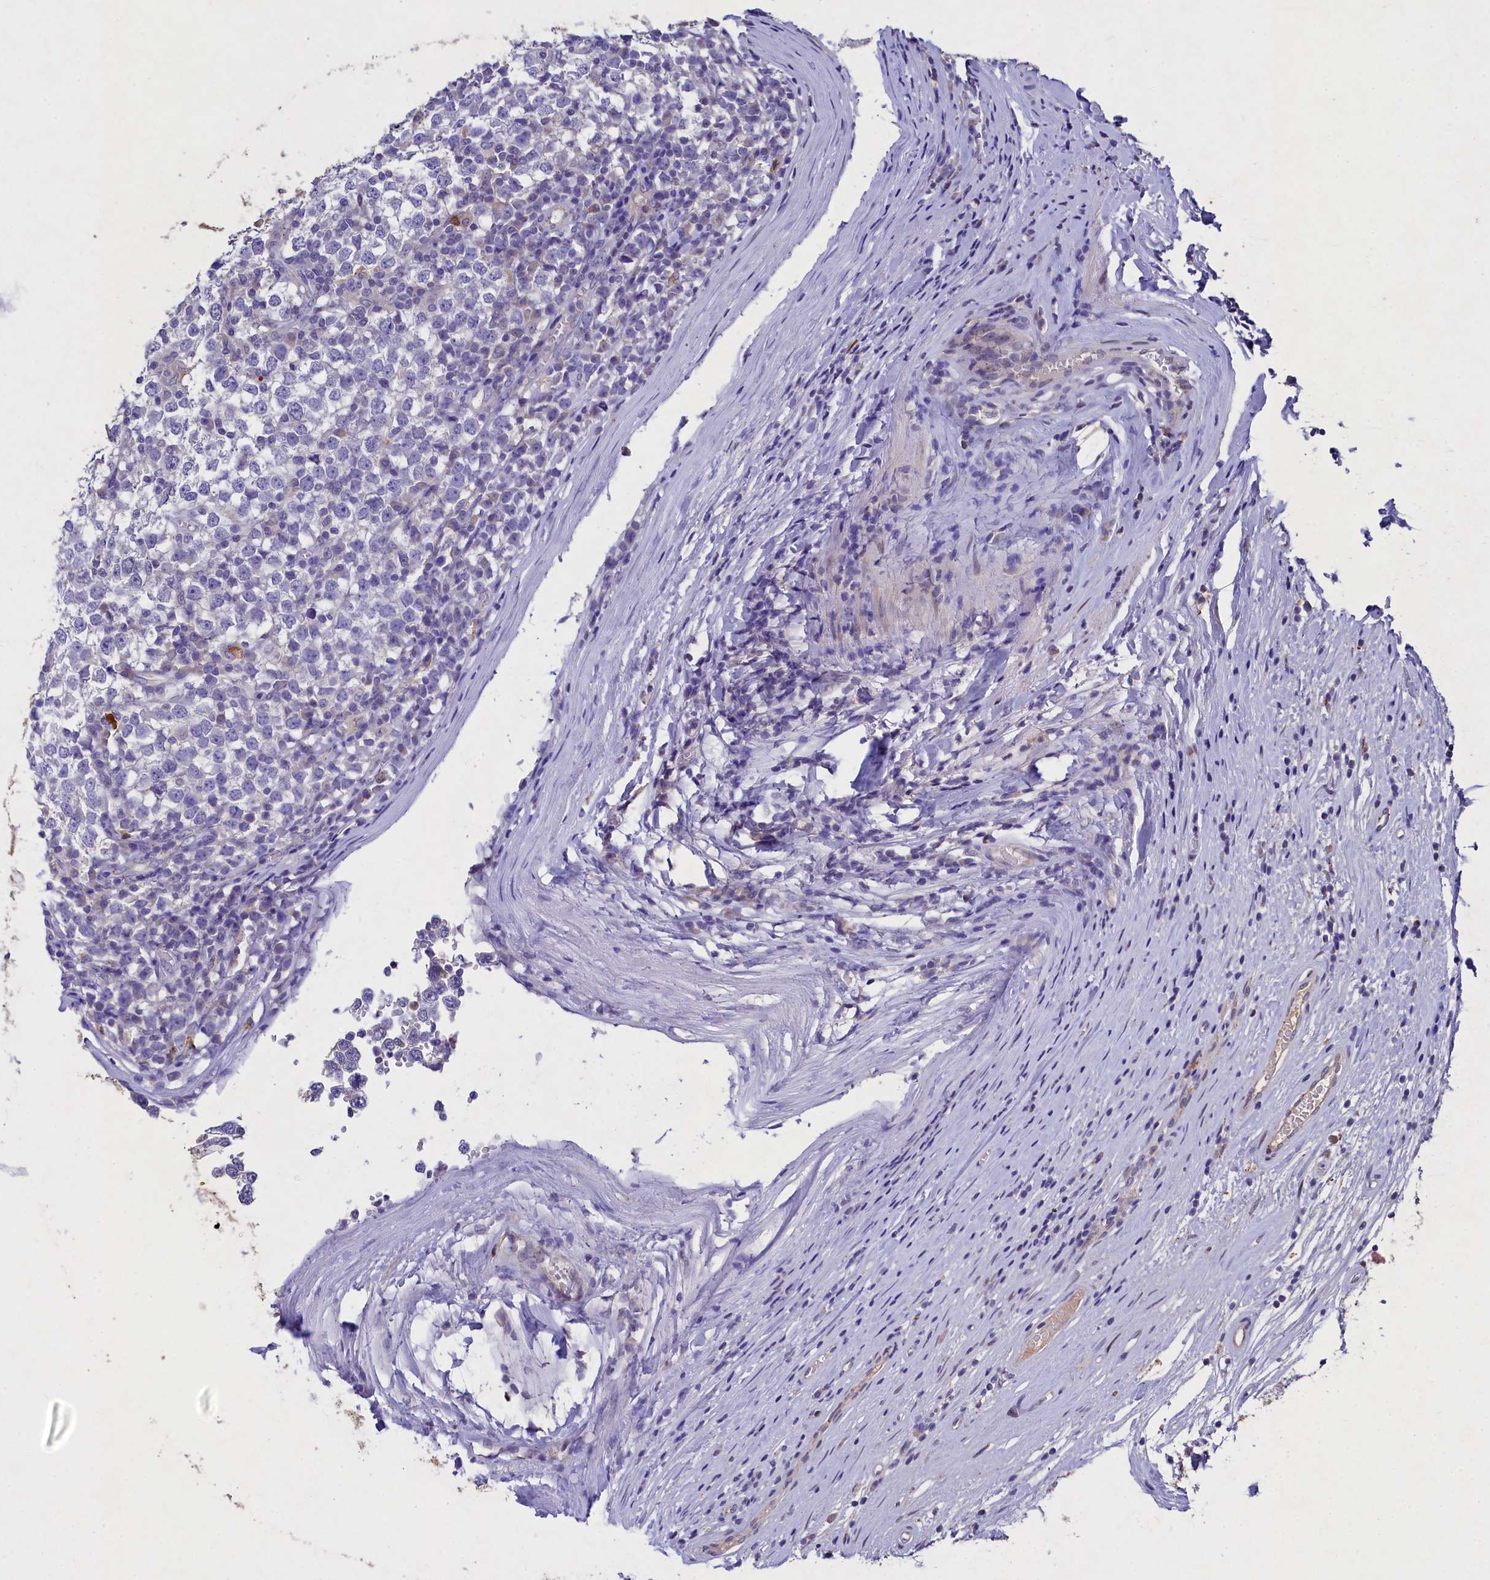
{"staining": {"intensity": "negative", "quantity": "none", "location": "none"}, "tissue": "testis cancer", "cell_type": "Tumor cells", "image_type": "cancer", "snomed": [{"axis": "morphology", "description": "Seminoma, NOS"}, {"axis": "topography", "description": "Testis"}], "caption": "Immunohistochemistry photomicrograph of neoplastic tissue: testis cancer (seminoma) stained with DAB (3,3'-diaminobenzidine) reveals no significant protein expression in tumor cells. The staining was performed using DAB to visualize the protein expression in brown, while the nuclei were stained in blue with hematoxylin (Magnification: 20x).", "gene": "TGDS", "patient": {"sex": "male", "age": 65}}